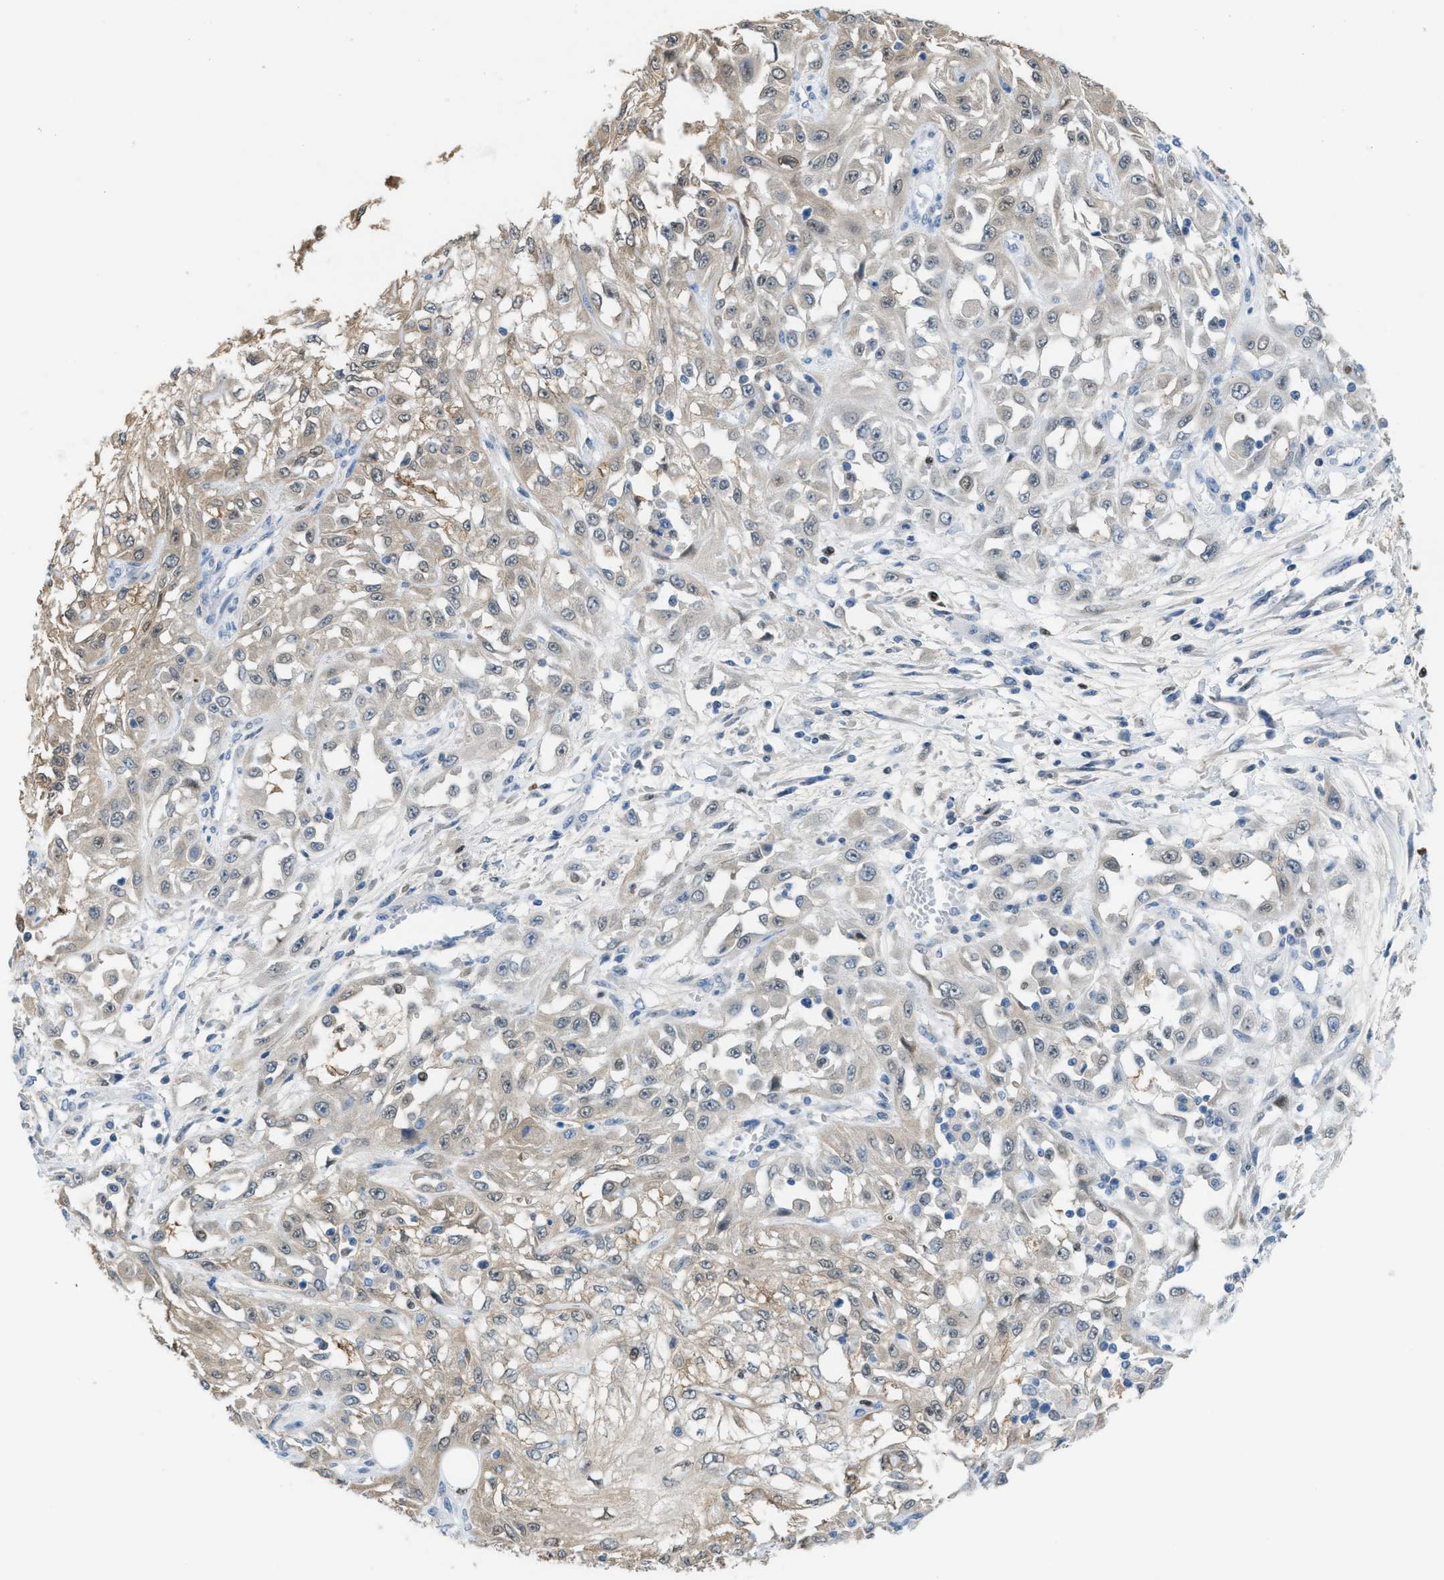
{"staining": {"intensity": "weak", "quantity": "25%-75%", "location": "cytoplasmic/membranous,nuclear"}, "tissue": "skin cancer", "cell_type": "Tumor cells", "image_type": "cancer", "snomed": [{"axis": "morphology", "description": "Squamous cell carcinoma, NOS"}, {"axis": "morphology", "description": "Squamous cell carcinoma, metastatic, NOS"}, {"axis": "topography", "description": "Skin"}, {"axis": "topography", "description": "Lymph node"}], "caption": "Skin metastatic squamous cell carcinoma tissue demonstrates weak cytoplasmic/membranous and nuclear expression in about 25%-75% of tumor cells", "gene": "PPM1D", "patient": {"sex": "male", "age": 75}}